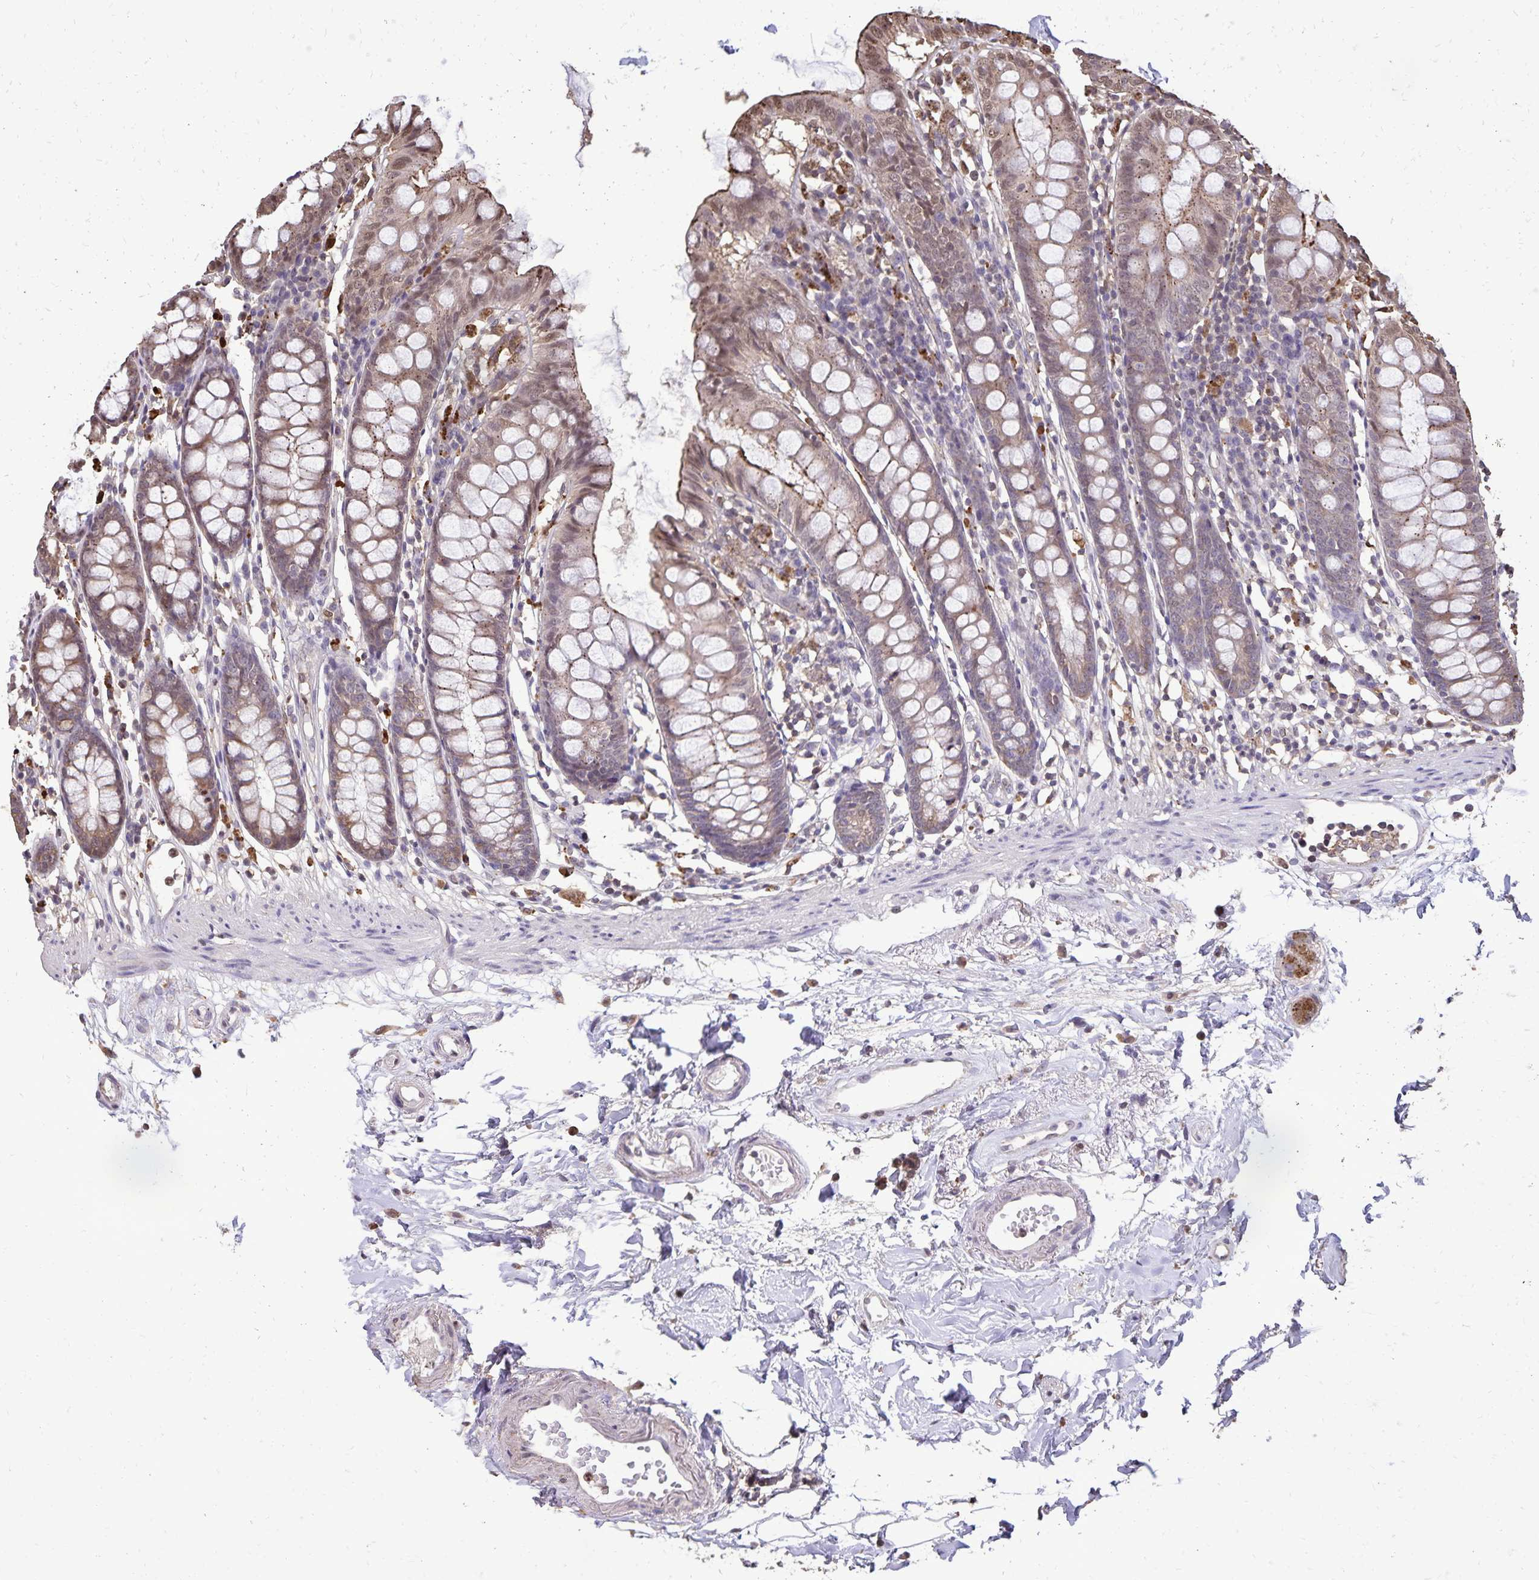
{"staining": {"intensity": "negative", "quantity": "none", "location": "none"}, "tissue": "colon", "cell_type": "Endothelial cells", "image_type": "normal", "snomed": [{"axis": "morphology", "description": "Normal tissue, NOS"}, {"axis": "topography", "description": "Colon"}], "caption": "Colon was stained to show a protein in brown. There is no significant staining in endothelial cells. The staining is performed using DAB brown chromogen with nuclei counter-stained in using hematoxylin.", "gene": "CHMP1B", "patient": {"sex": "female", "age": 84}}